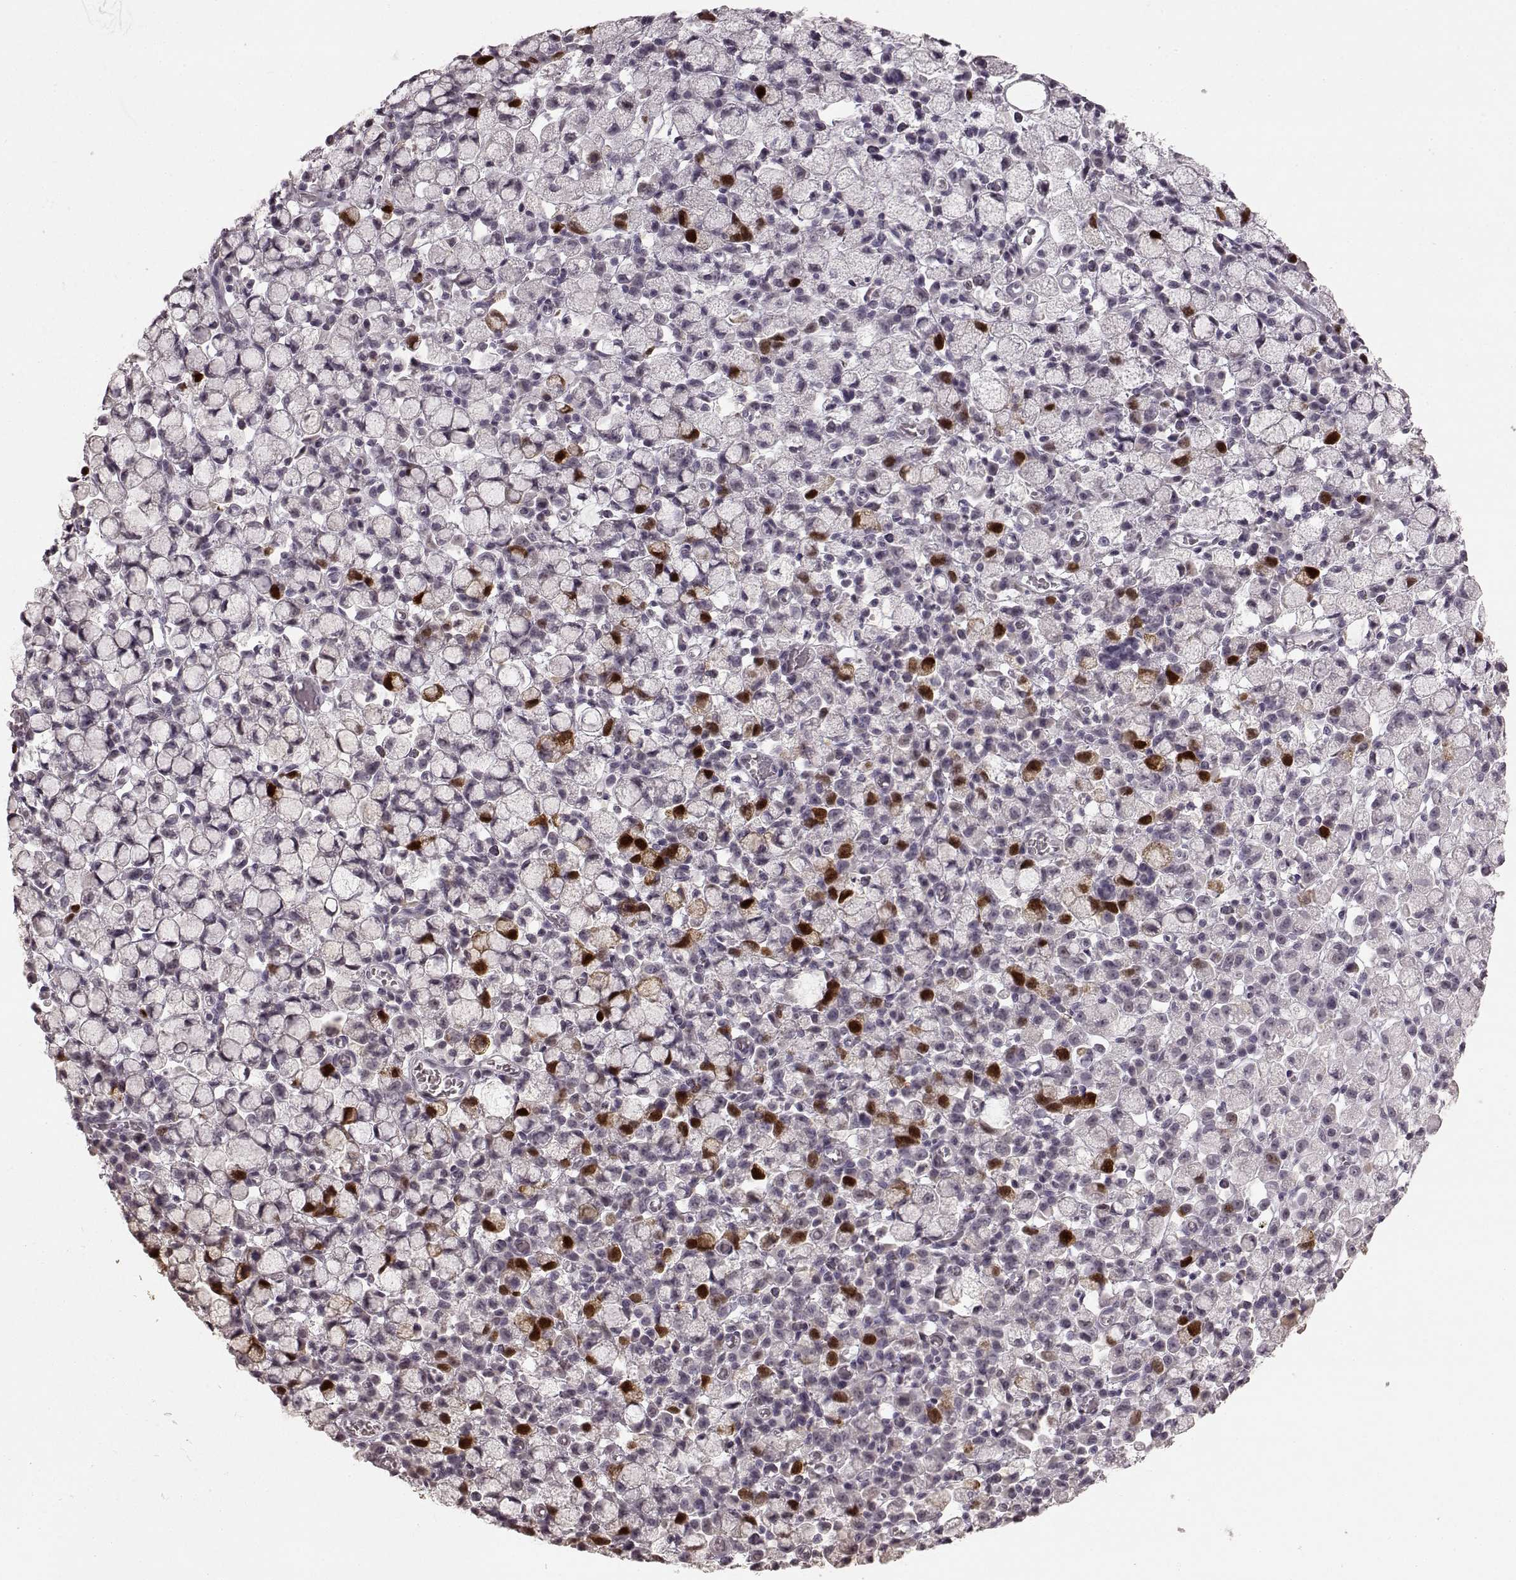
{"staining": {"intensity": "strong", "quantity": "<25%", "location": "nuclear"}, "tissue": "stomach cancer", "cell_type": "Tumor cells", "image_type": "cancer", "snomed": [{"axis": "morphology", "description": "Adenocarcinoma, NOS"}, {"axis": "topography", "description": "Stomach"}], "caption": "IHC of stomach cancer (adenocarcinoma) demonstrates medium levels of strong nuclear staining in approximately <25% of tumor cells. (IHC, brightfield microscopy, high magnification).", "gene": "CCNA2", "patient": {"sex": "male", "age": 58}}